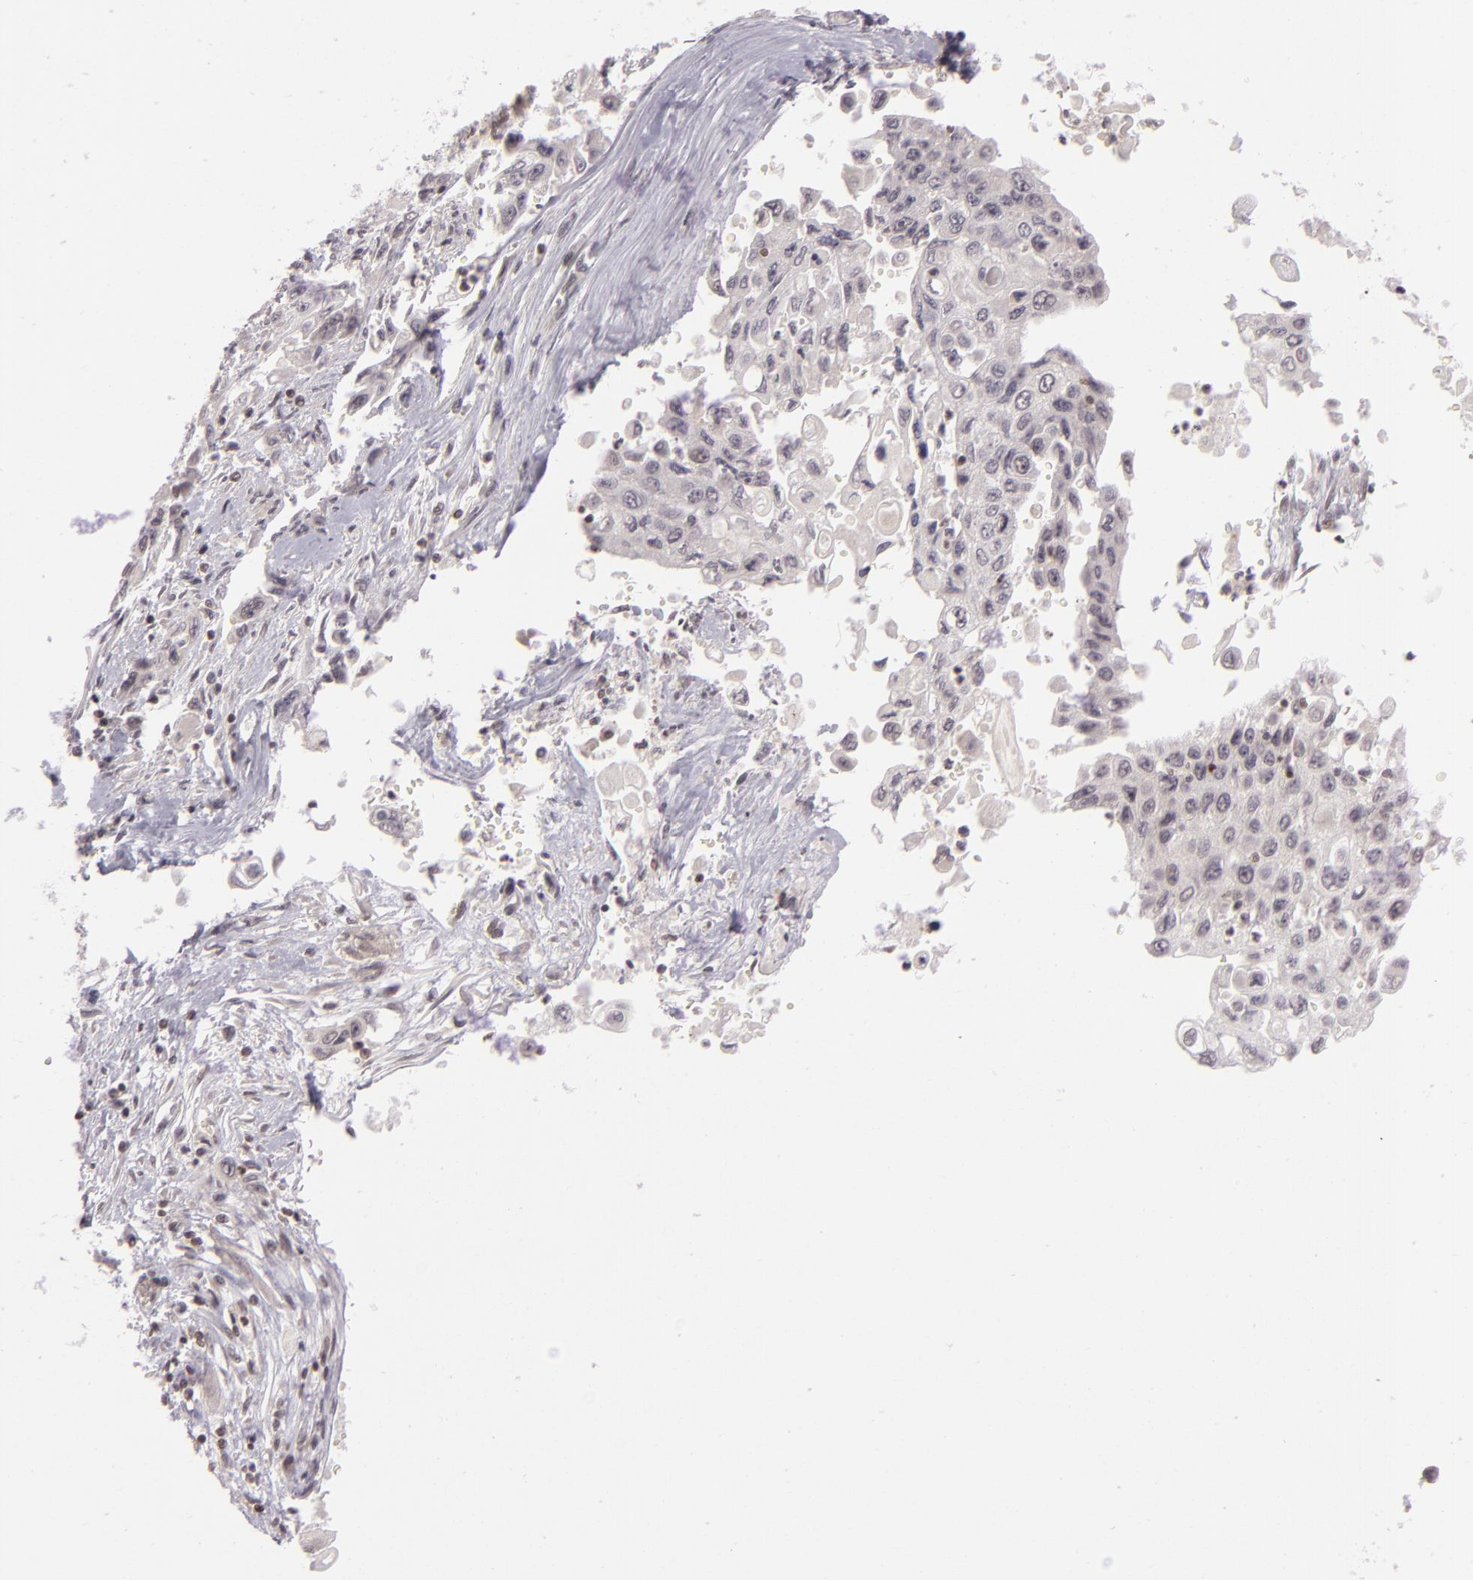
{"staining": {"intensity": "weak", "quantity": "<25%", "location": "nuclear"}, "tissue": "pancreatic cancer", "cell_type": "Tumor cells", "image_type": "cancer", "snomed": [{"axis": "morphology", "description": "Adenocarcinoma, NOS"}, {"axis": "topography", "description": "Pancreas"}], "caption": "High power microscopy photomicrograph of an immunohistochemistry (IHC) photomicrograph of pancreatic adenocarcinoma, revealing no significant expression in tumor cells.", "gene": "ZFX", "patient": {"sex": "male", "age": 70}}